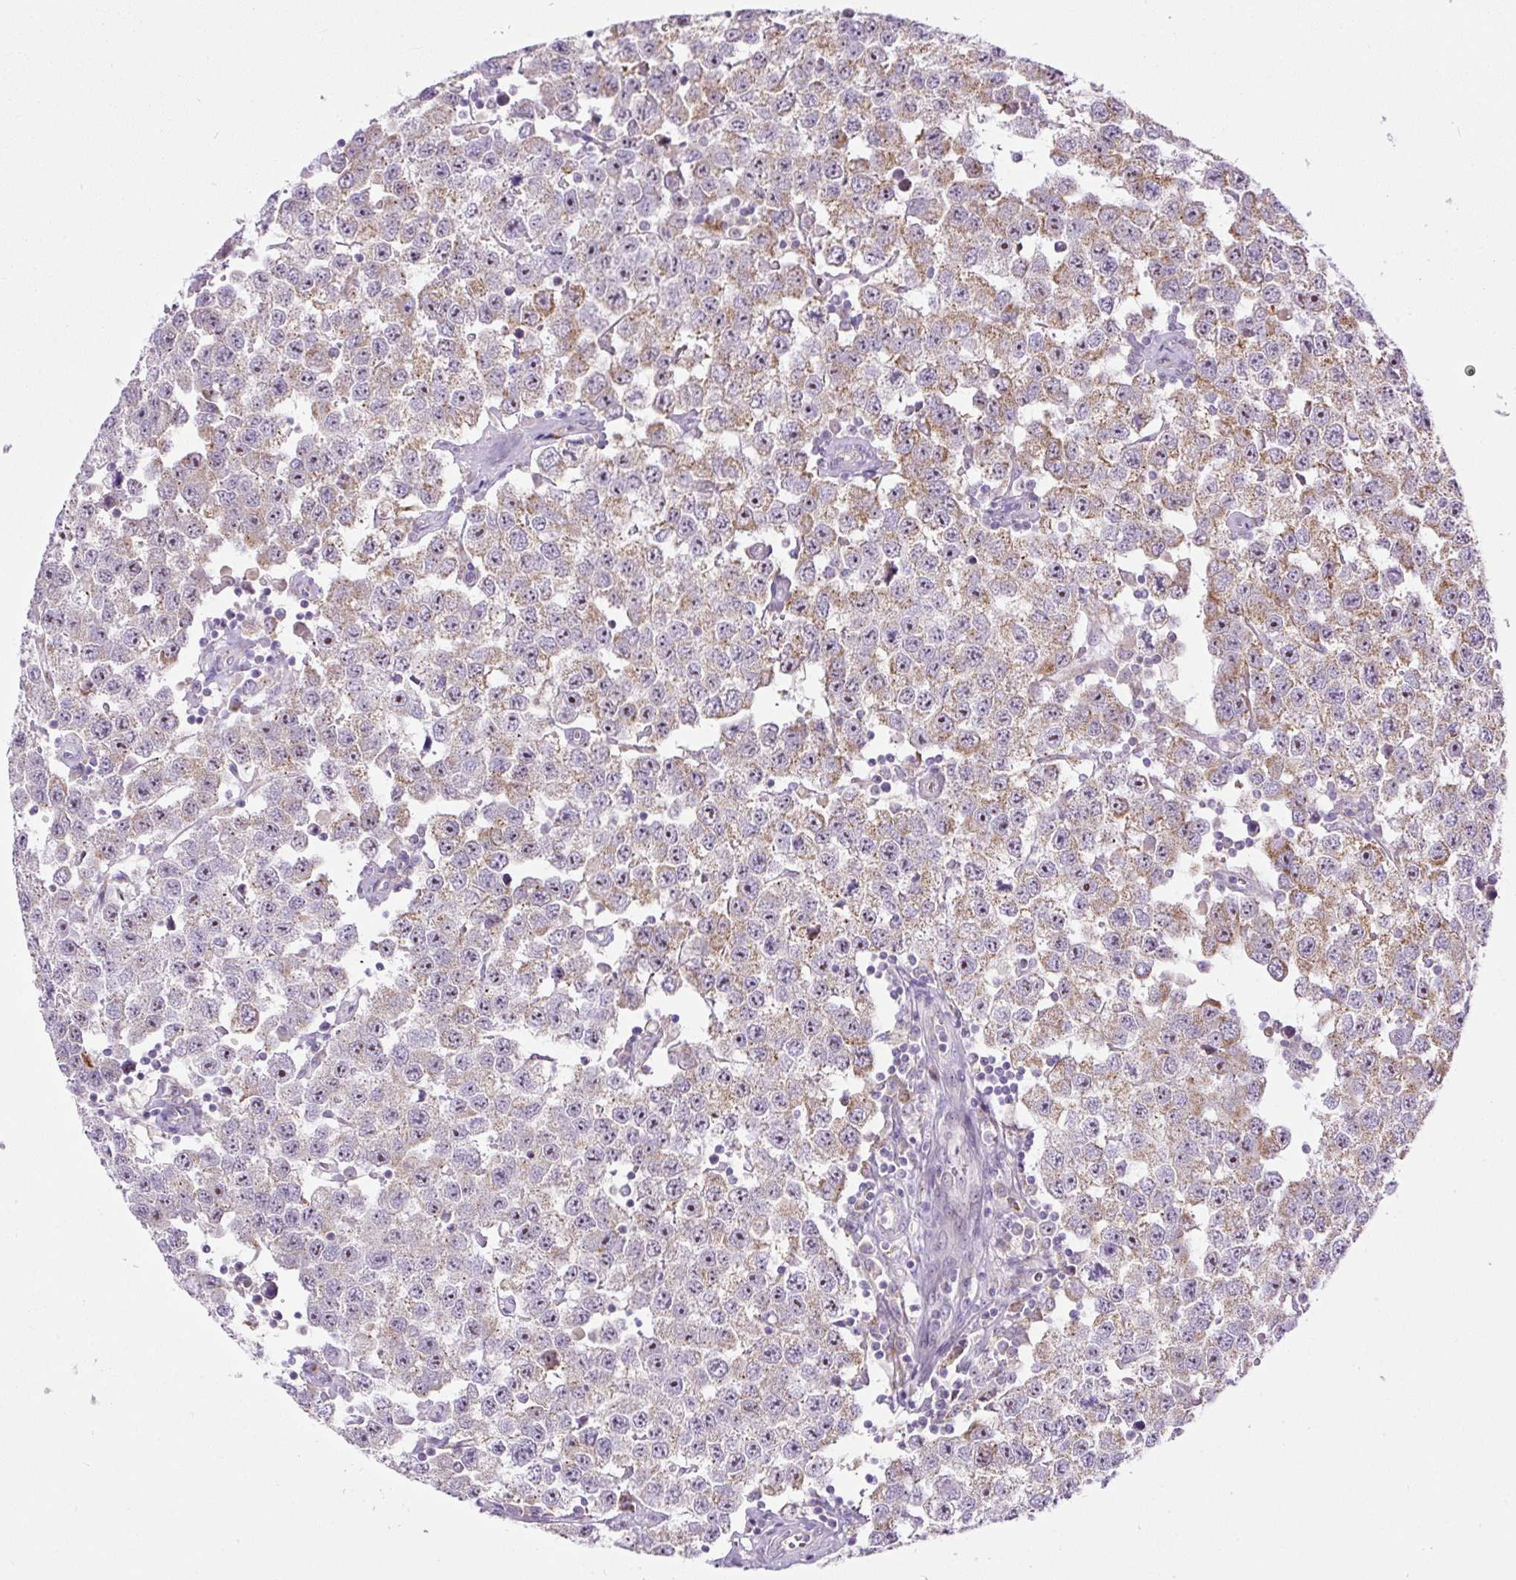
{"staining": {"intensity": "moderate", "quantity": "<25%", "location": "cytoplasmic/membranous"}, "tissue": "testis cancer", "cell_type": "Tumor cells", "image_type": "cancer", "snomed": [{"axis": "morphology", "description": "Seminoma, NOS"}, {"axis": "topography", "description": "Testis"}], "caption": "Moderate cytoplasmic/membranous protein expression is identified in approximately <25% of tumor cells in seminoma (testis). (Brightfield microscopy of DAB IHC at high magnification).", "gene": "ZNF596", "patient": {"sex": "male", "age": 34}}